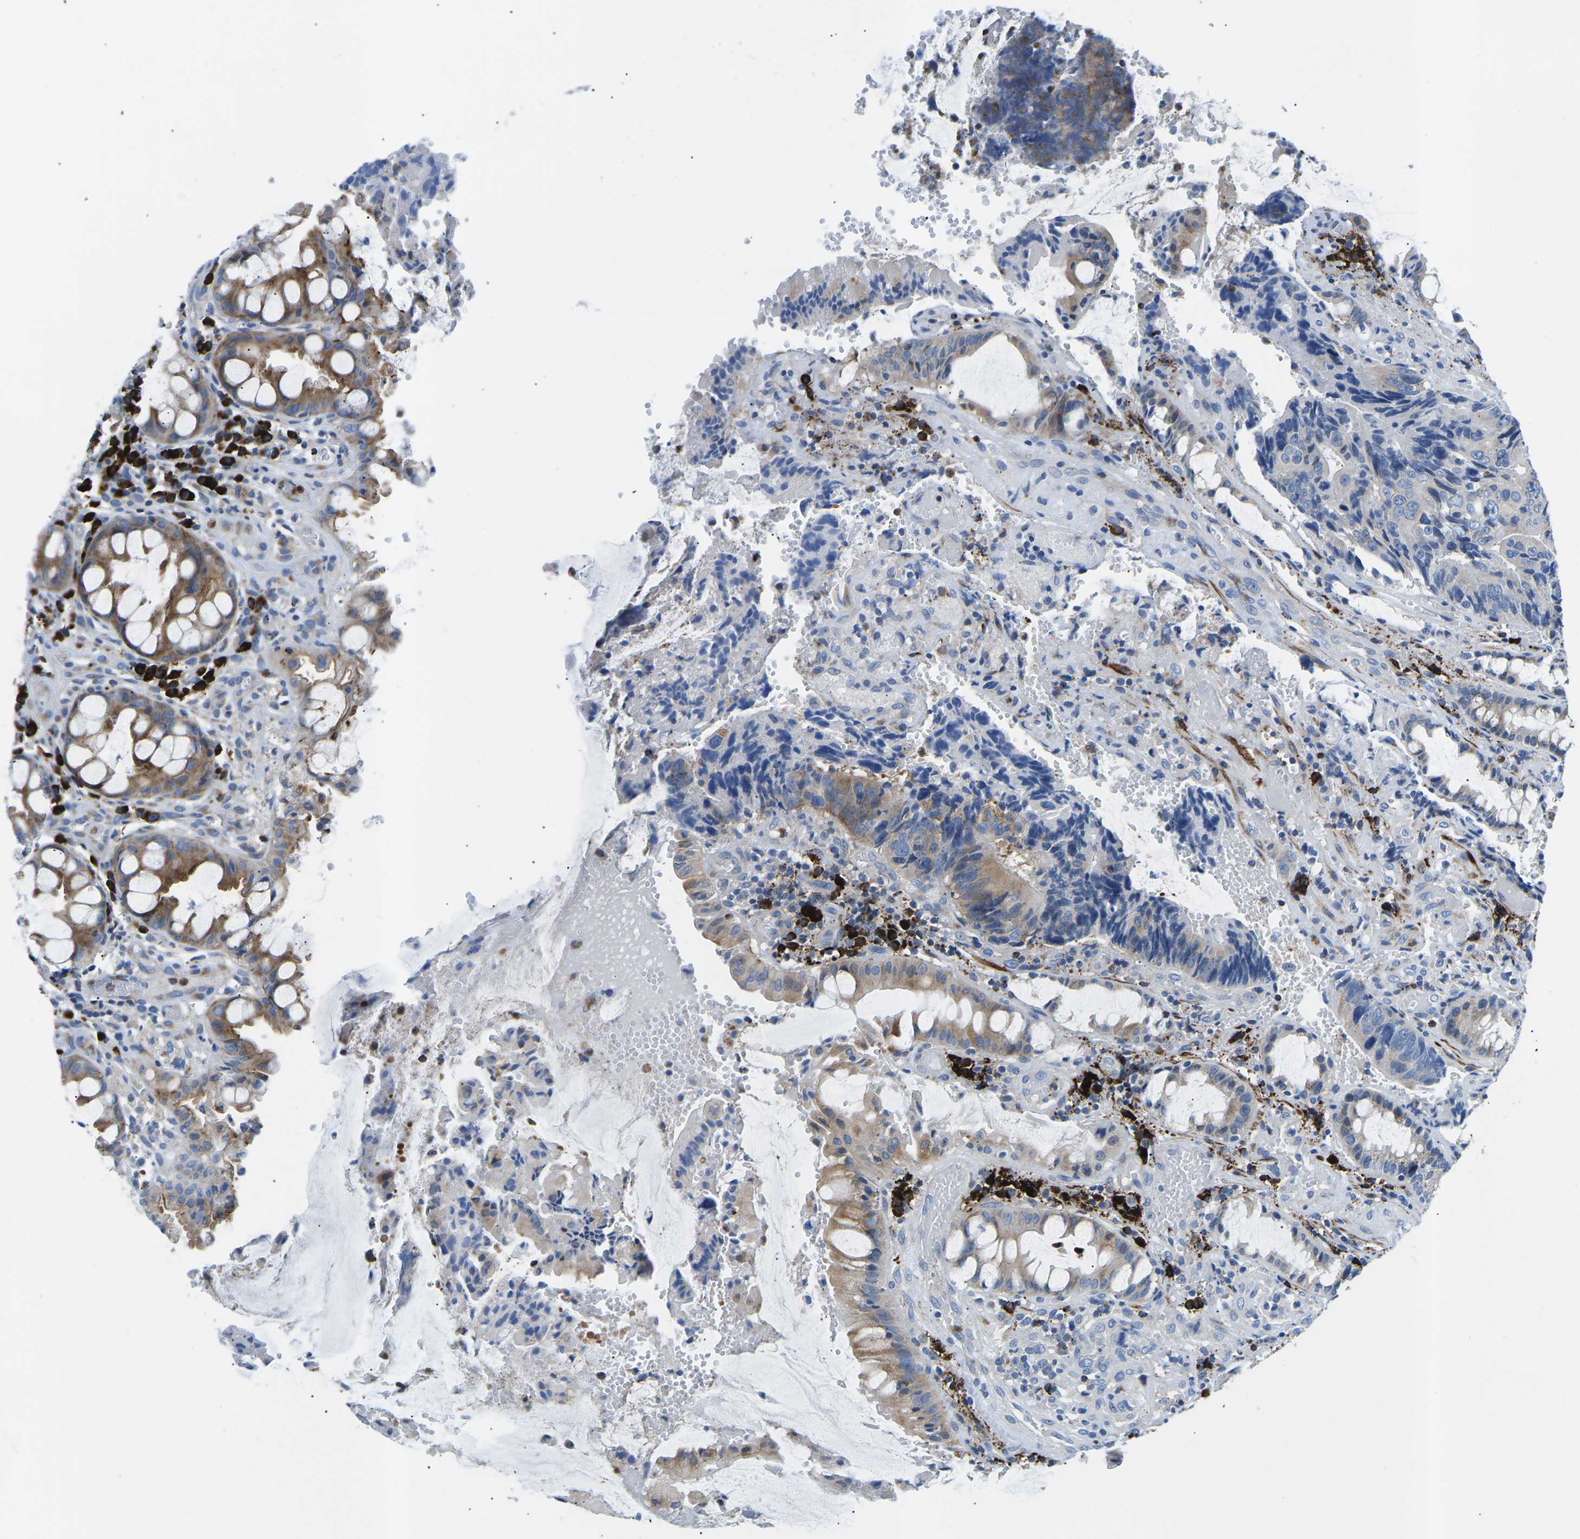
{"staining": {"intensity": "moderate", "quantity": "25%-75%", "location": "cytoplasmic/membranous"}, "tissue": "colorectal cancer", "cell_type": "Tumor cells", "image_type": "cancer", "snomed": [{"axis": "morphology", "description": "Adenocarcinoma, NOS"}, {"axis": "topography", "description": "Colon"}], "caption": "Immunohistochemistry of colorectal cancer reveals medium levels of moderate cytoplasmic/membranous staining in about 25%-75% of tumor cells.", "gene": "MC4R", "patient": {"sex": "female", "age": 57}}